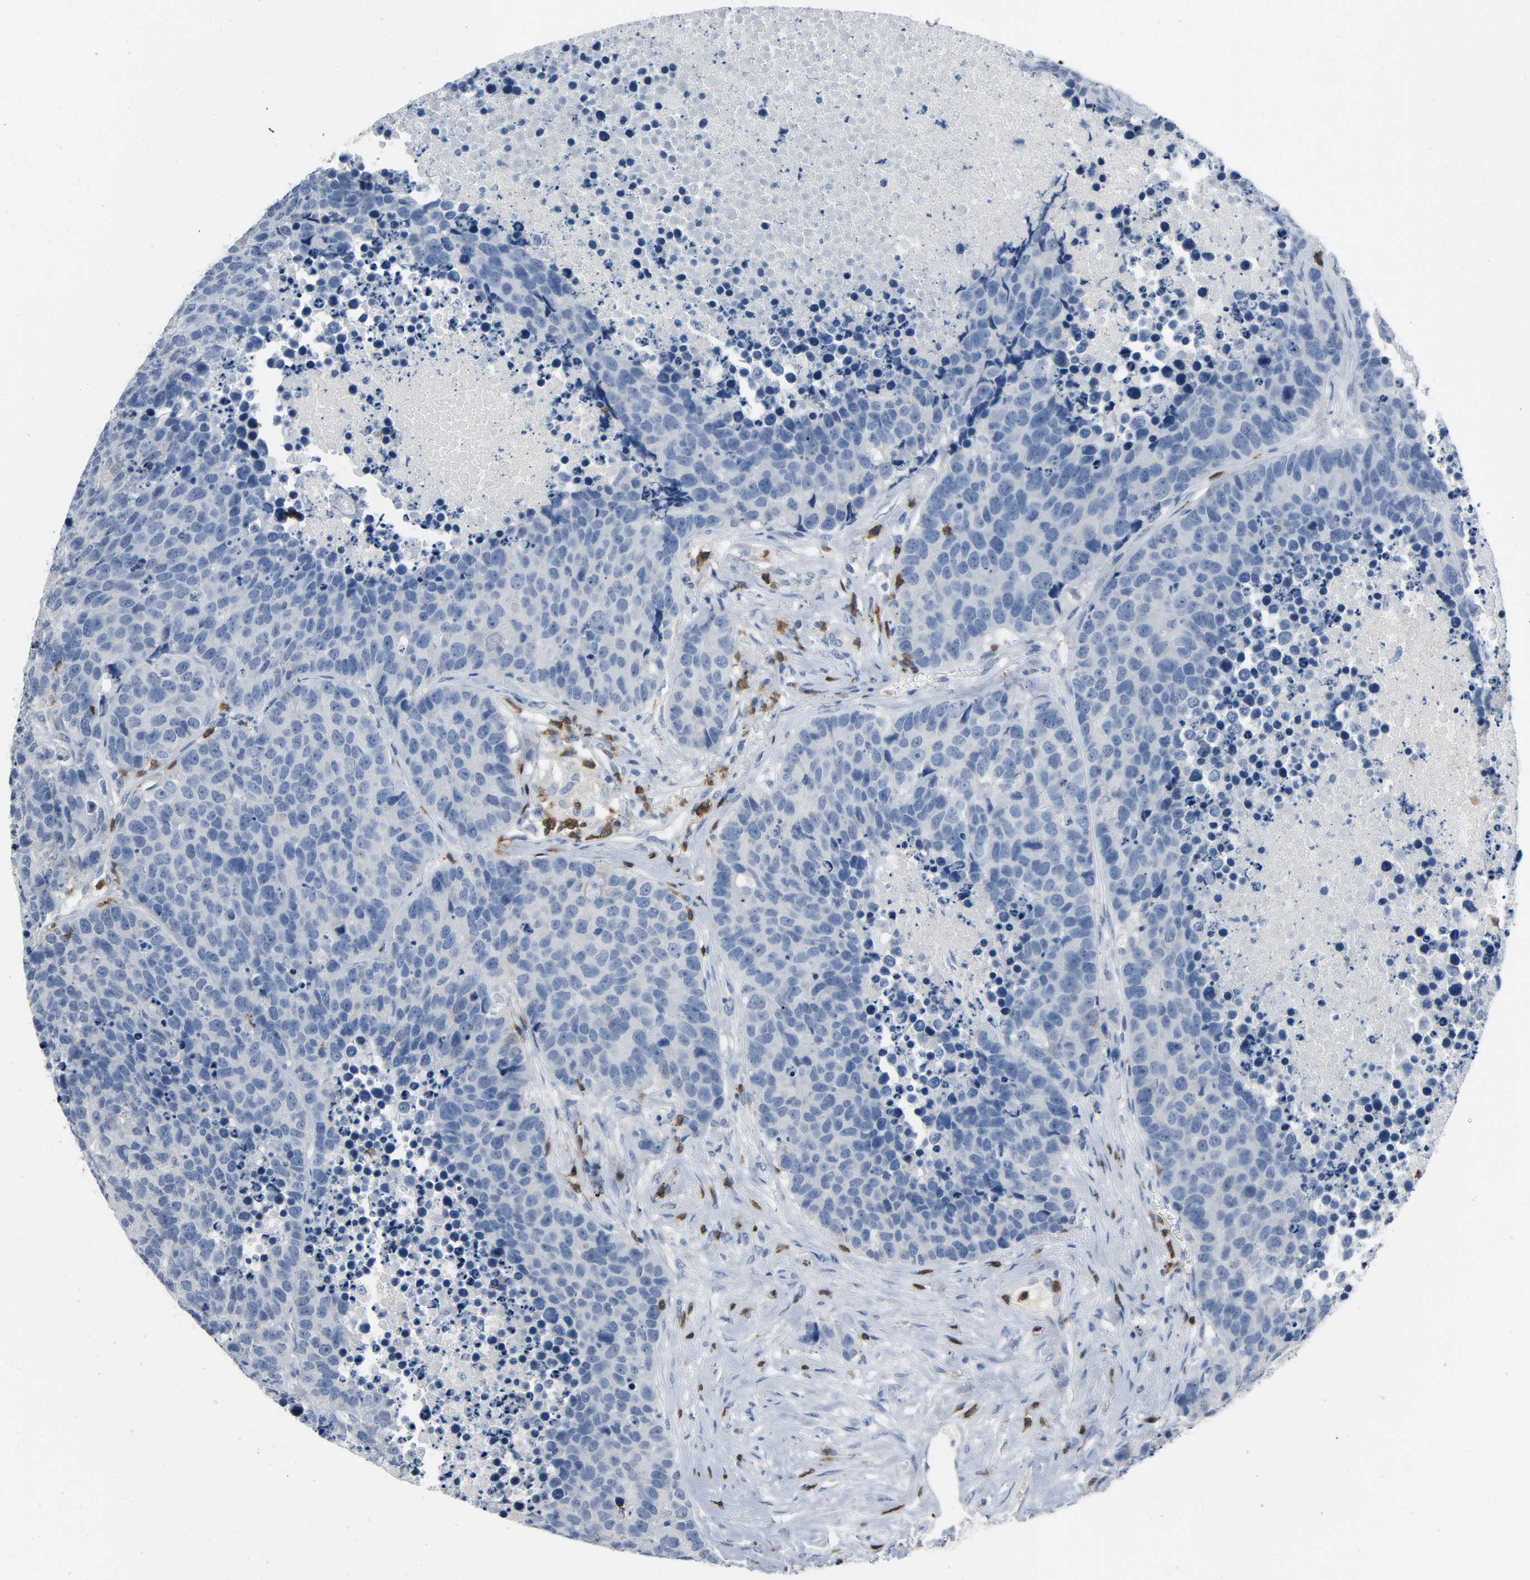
{"staining": {"intensity": "negative", "quantity": "none", "location": "none"}, "tissue": "carcinoid", "cell_type": "Tumor cells", "image_type": "cancer", "snomed": [{"axis": "morphology", "description": "Carcinoid, malignant, NOS"}, {"axis": "topography", "description": "Lung"}], "caption": "The photomicrograph displays no staining of tumor cells in malignant carcinoid.", "gene": "LCK", "patient": {"sex": "male", "age": 60}}